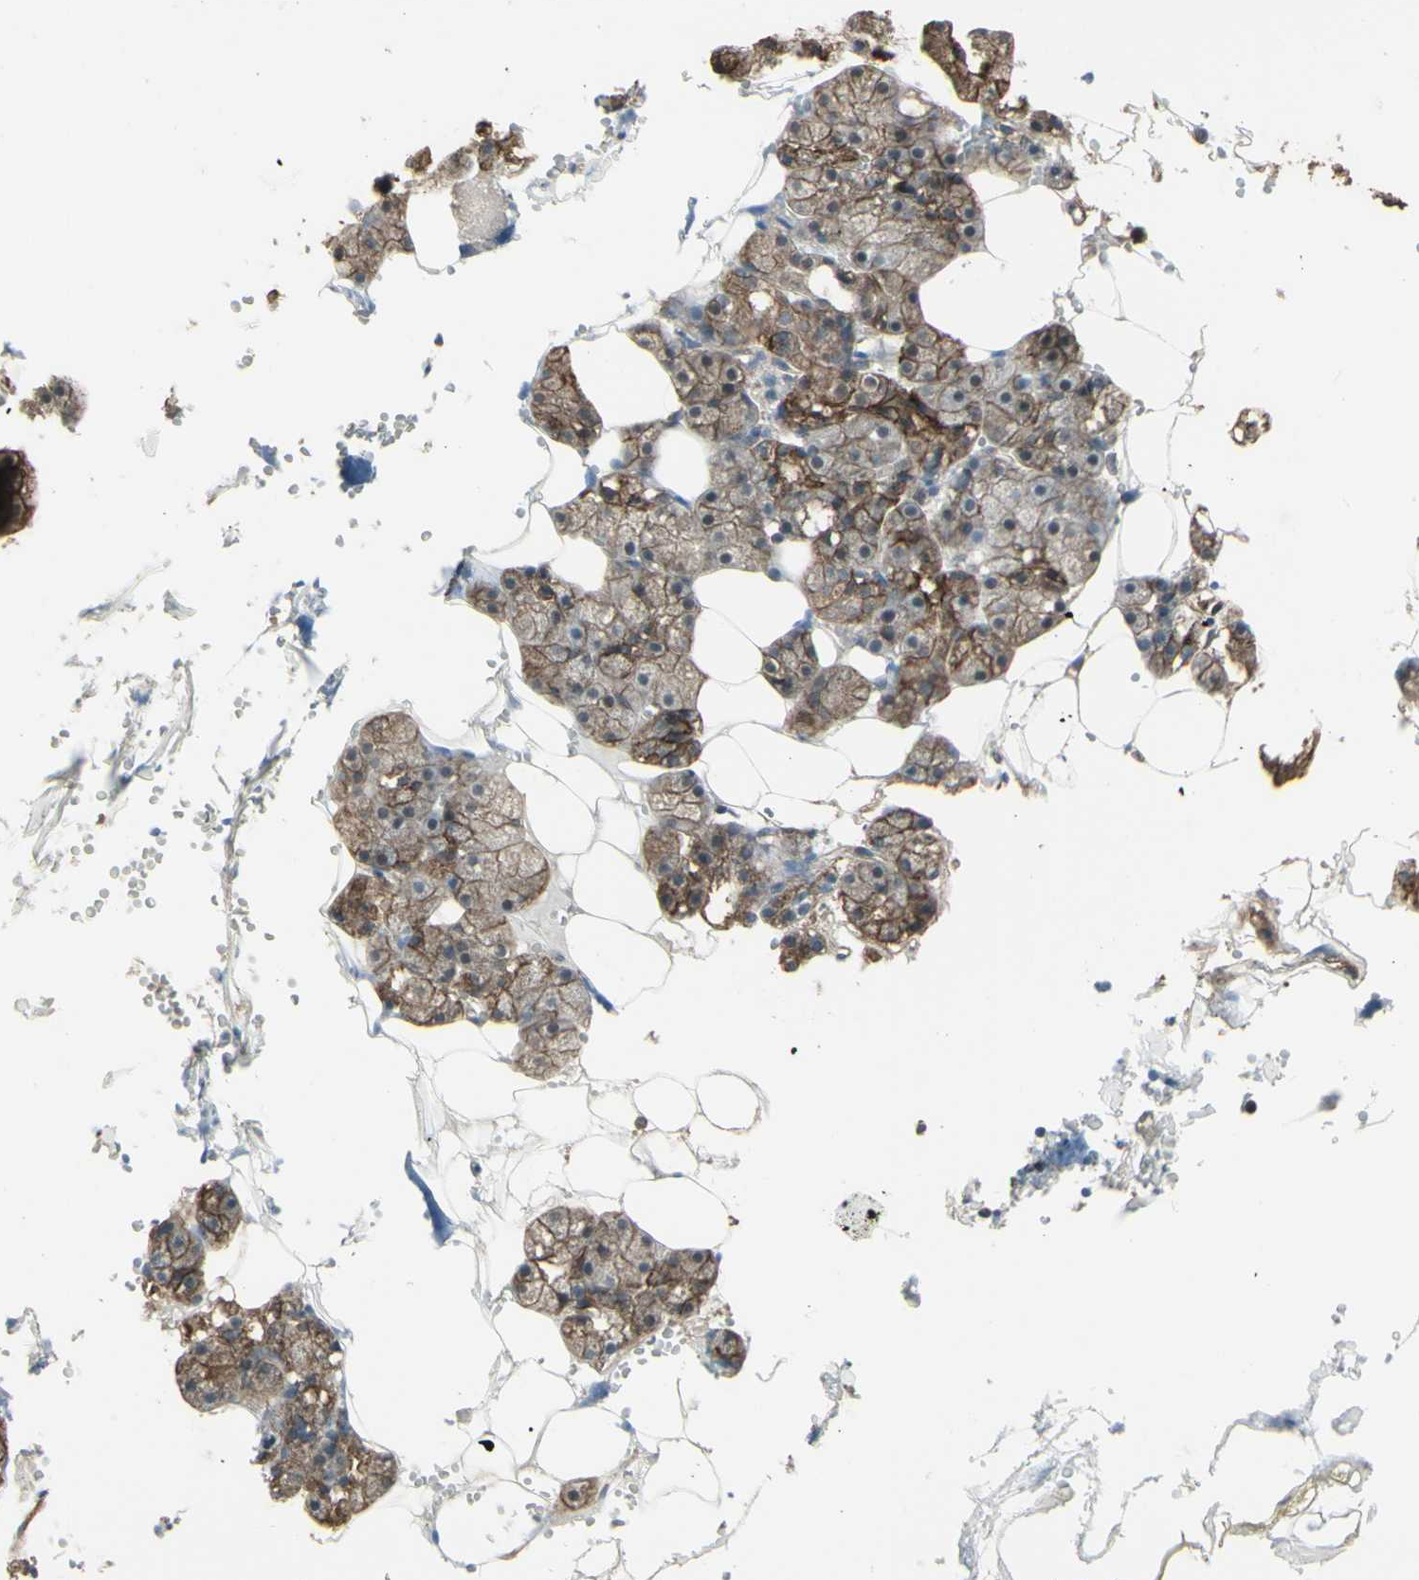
{"staining": {"intensity": "moderate", "quantity": ">75%", "location": "cytoplasmic/membranous"}, "tissue": "salivary gland", "cell_type": "Glandular cells", "image_type": "normal", "snomed": [{"axis": "morphology", "description": "Normal tissue, NOS"}, {"axis": "topography", "description": "Salivary gland"}], "caption": "Salivary gland stained with DAB immunohistochemistry demonstrates medium levels of moderate cytoplasmic/membranous staining in about >75% of glandular cells. Using DAB (brown) and hematoxylin (blue) stains, captured at high magnification using brightfield microscopy.", "gene": "ENSG00000285526", "patient": {"sex": "male", "age": 62}}